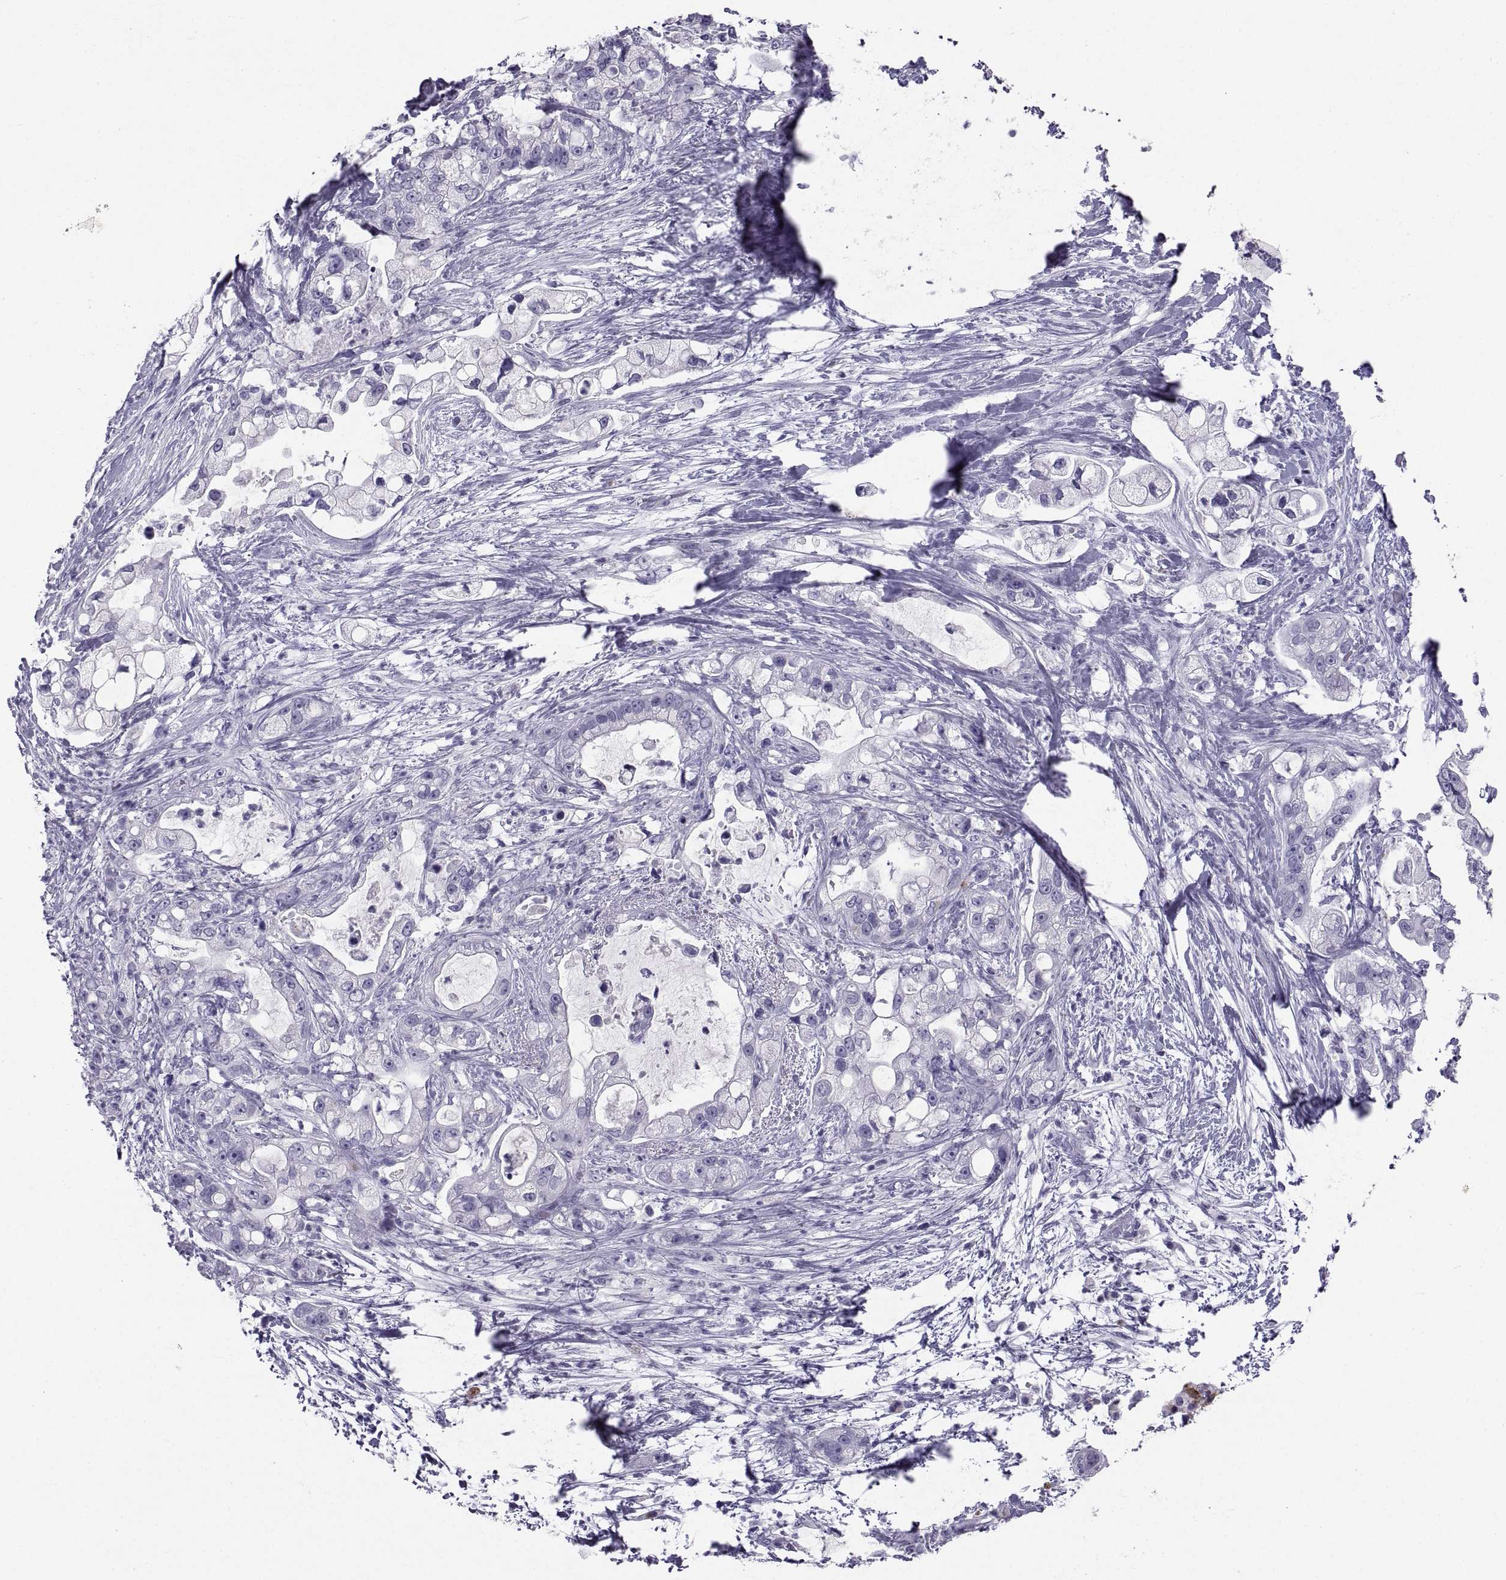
{"staining": {"intensity": "negative", "quantity": "none", "location": "none"}, "tissue": "pancreatic cancer", "cell_type": "Tumor cells", "image_type": "cancer", "snomed": [{"axis": "morphology", "description": "Adenocarcinoma, NOS"}, {"axis": "topography", "description": "Pancreas"}], "caption": "The IHC micrograph has no significant expression in tumor cells of pancreatic cancer (adenocarcinoma) tissue.", "gene": "PCSK1N", "patient": {"sex": "female", "age": 69}}